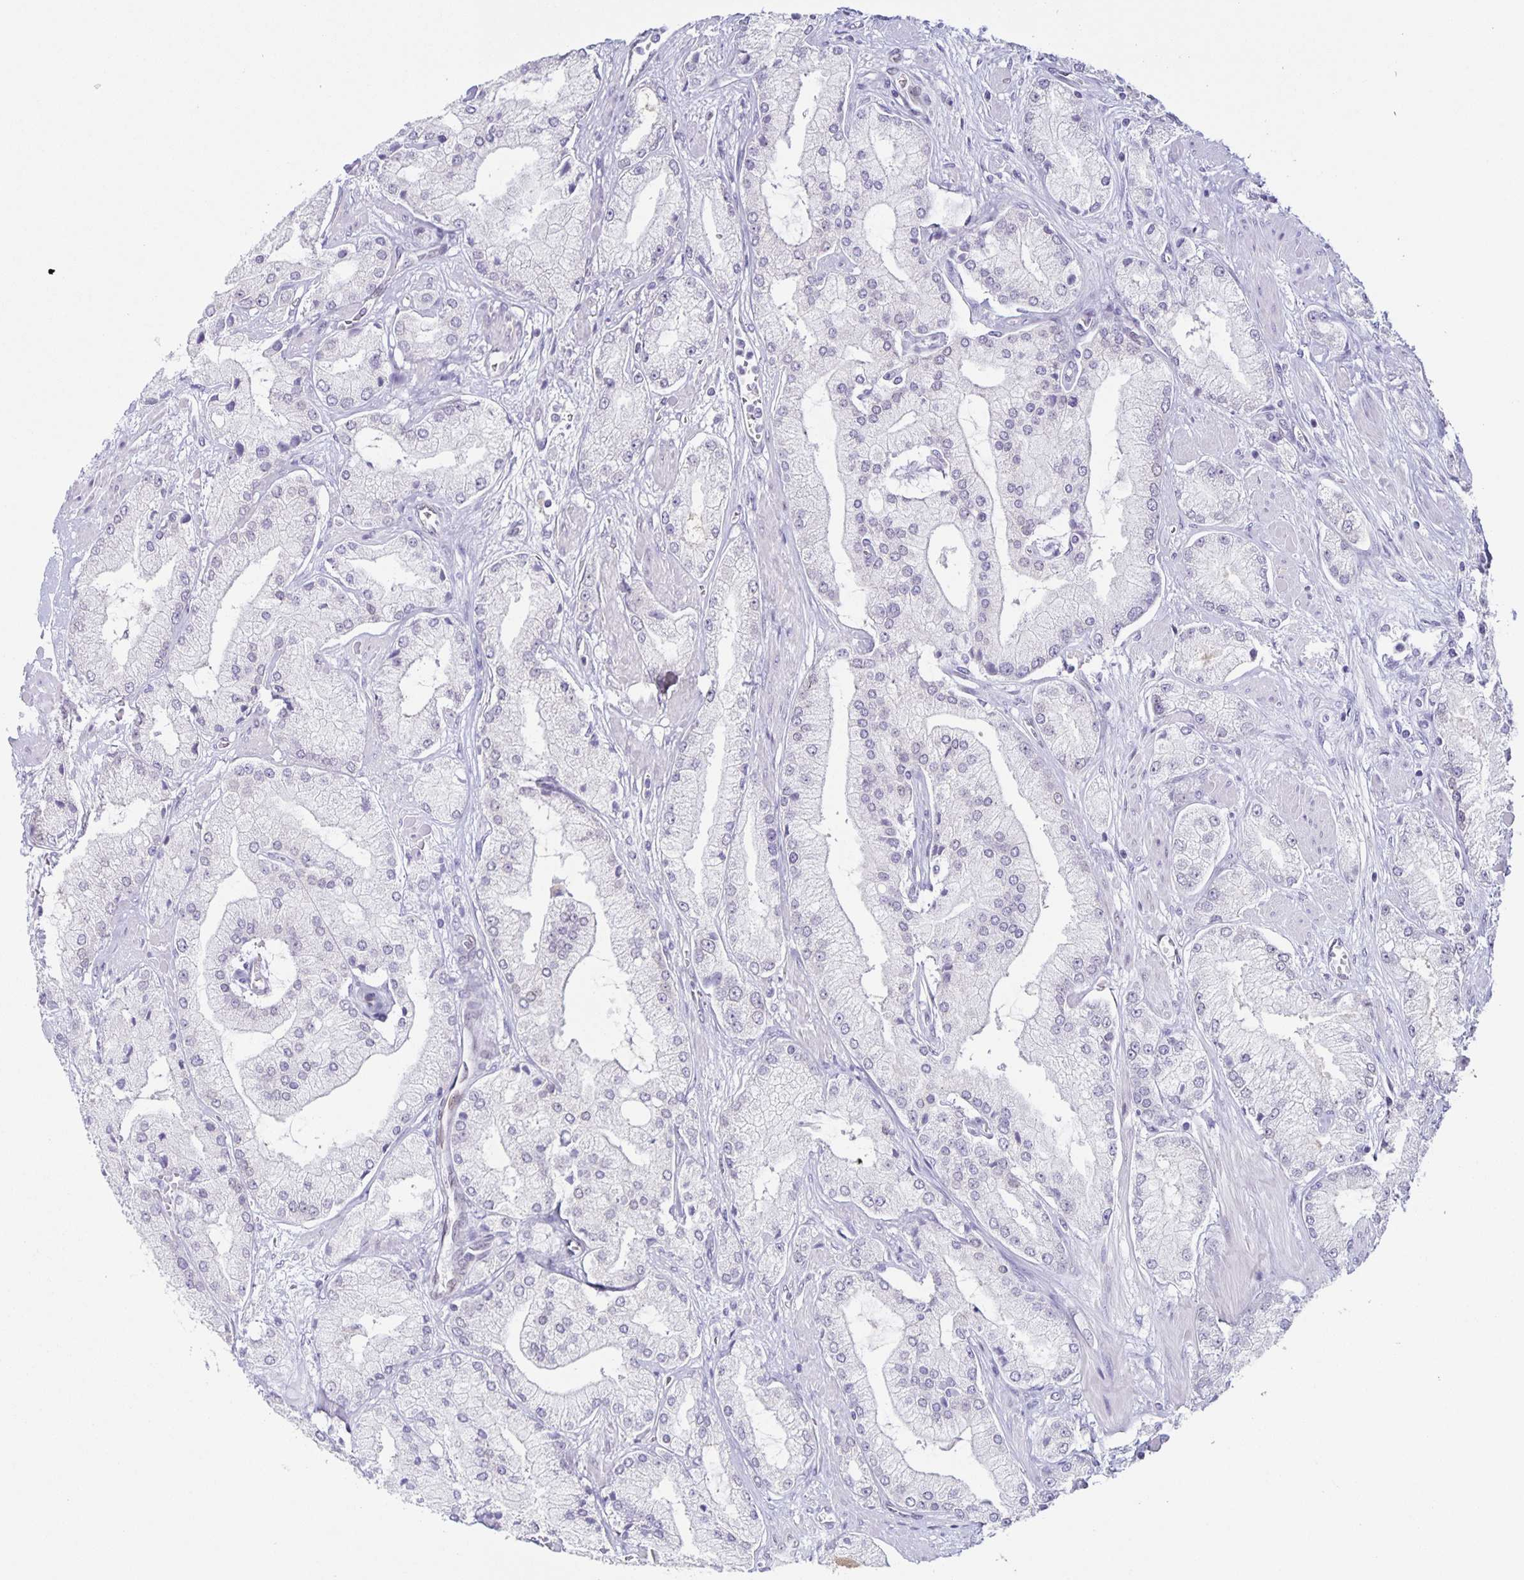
{"staining": {"intensity": "negative", "quantity": "none", "location": "none"}, "tissue": "prostate cancer", "cell_type": "Tumor cells", "image_type": "cancer", "snomed": [{"axis": "morphology", "description": "Adenocarcinoma, High grade"}, {"axis": "topography", "description": "Prostate"}], "caption": "Immunohistochemical staining of human prostate adenocarcinoma (high-grade) displays no significant expression in tumor cells.", "gene": "SYNE2", "patient": {"sex": "male", "age": 68}}